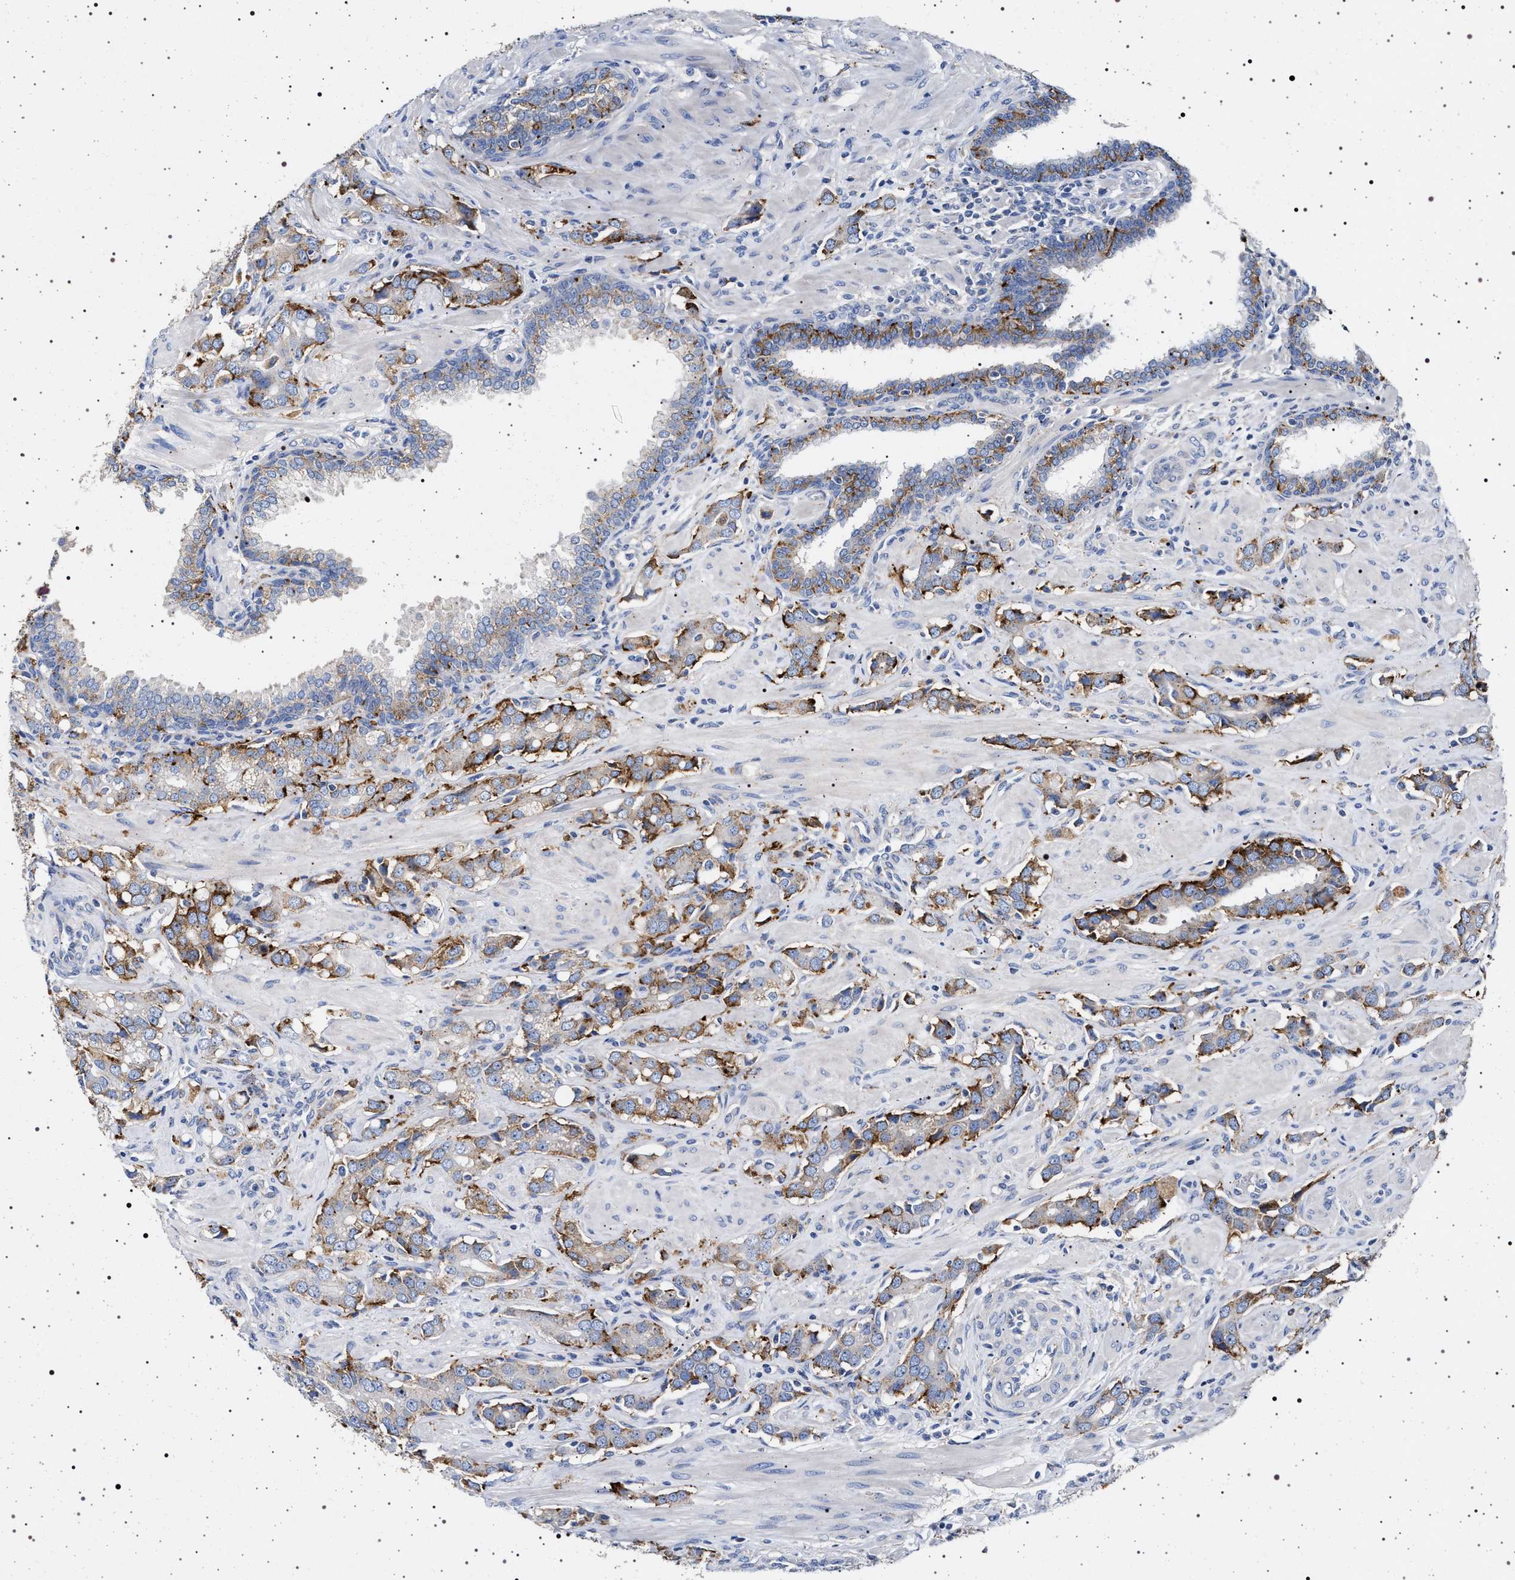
{"staining": {"intensity": "moderate", "quantity": ">75%", "location": "cytoplasmic/membranous"}, "tissue": "prostate cancer", "cell_type": "Tumor cells", "image_type": "cancer", "snomed": [{"axis": "morphology", "description": "Adenocarcinoma, High grade"}, {"axis": "topography", "description": "Prostate"}], "caption": "Immunohistochemical staining of prostate cancer (high-grade adenocarcinoma) reveals medium levels of moderate cytoplasmic/membranous staining in approximately >75% of tumor cells.", "gene": "NAALADL2", "patient": {"sex": "male", "age": 52}}